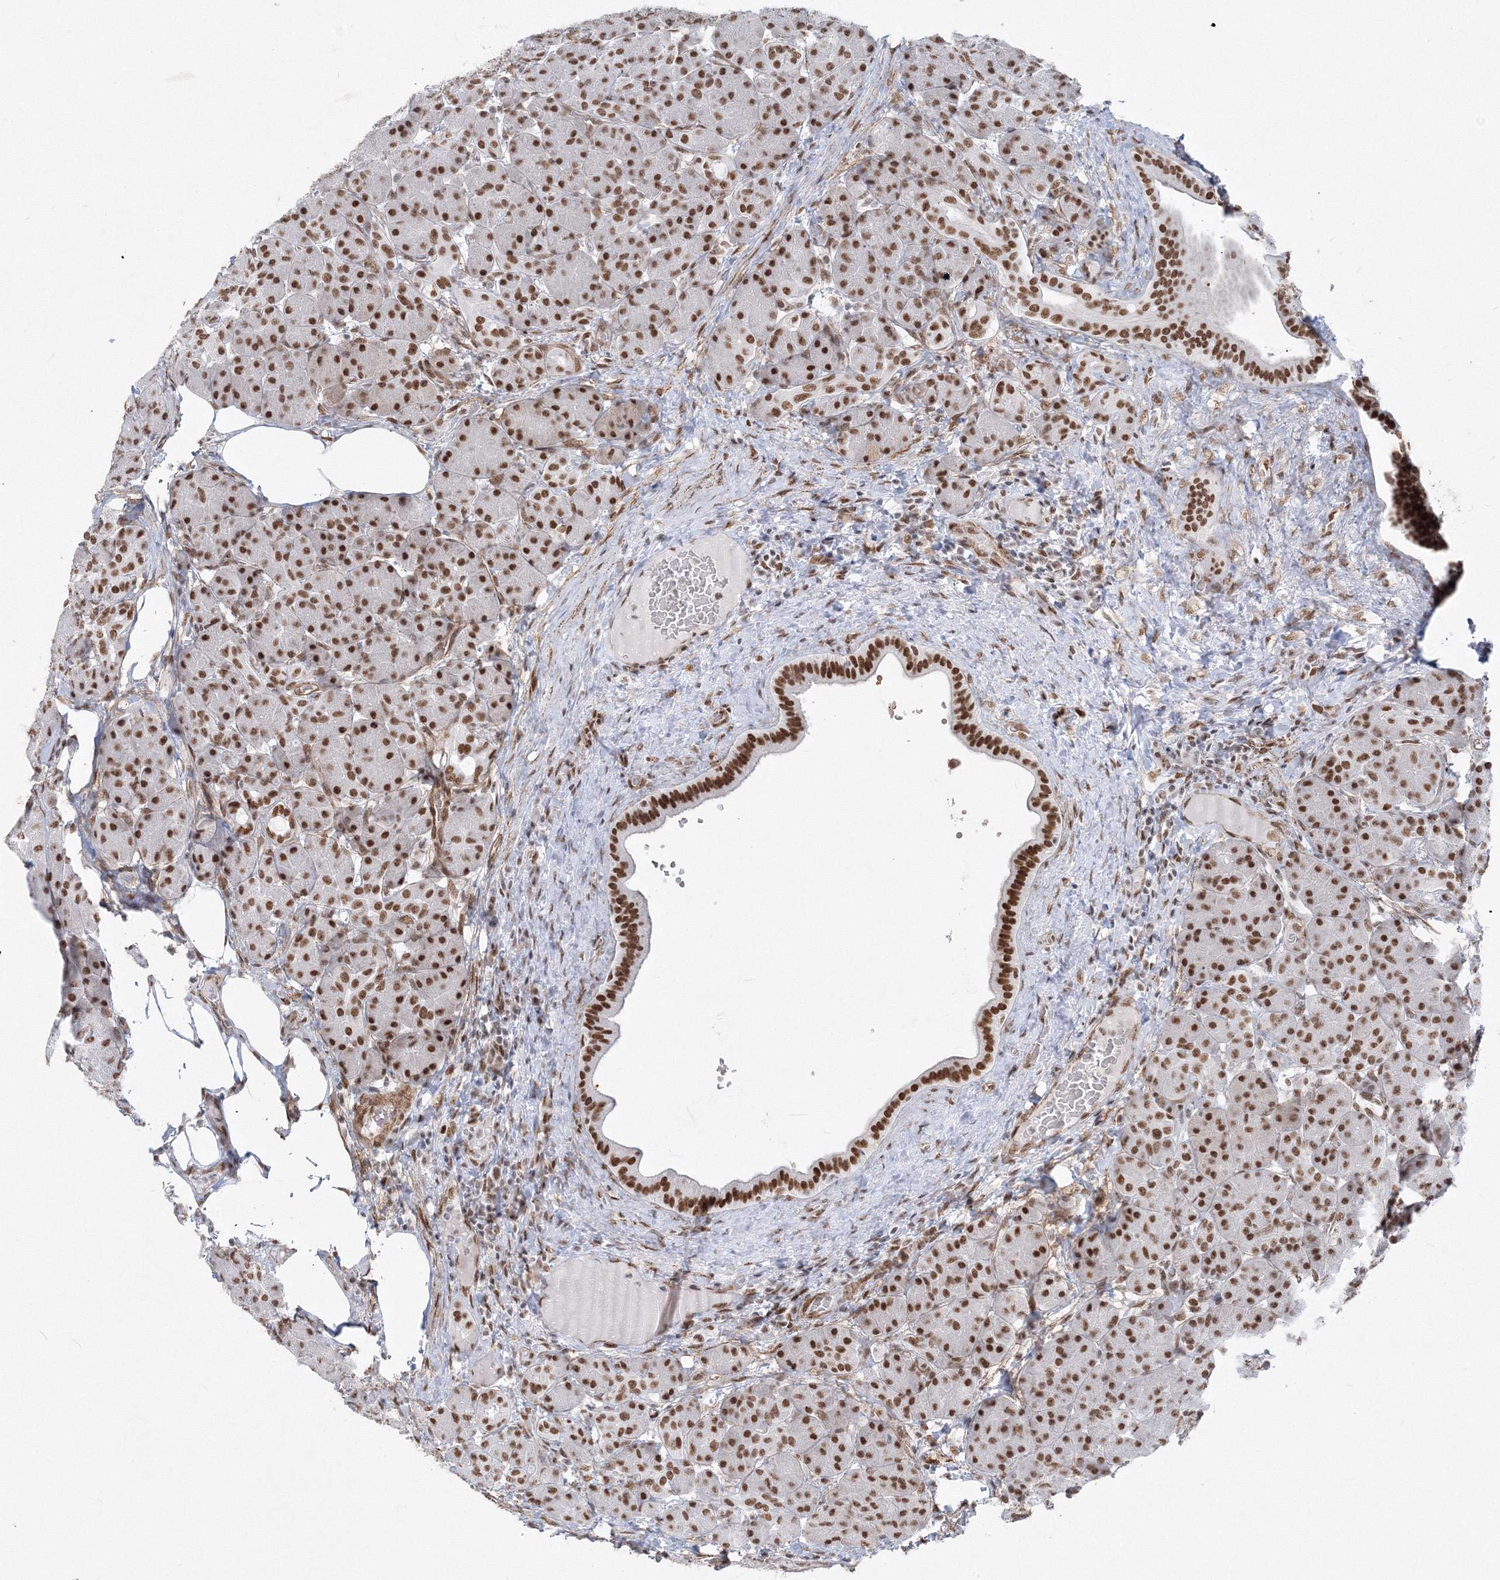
{"staining": {"intensity": "moderate", "quantity": ">75%", "location": "nuclear"}, "tissue": "pancreas", "cell_type": "Exocrine glandular cells", "image_type": "normal", "snomed": [{"axis": "morphology", "description": "Normal tissue, NOS"}, {"axis": "topography", "description": "Pancreas"}], "caption": "High-magnification brightfield microscopy of benign pancreas stained with DAB (3,3'-diaminobenzidine) (brown) and counterstained with hematoxylin (blue). exocrine glandular cells exhibit moderate nuclear expression is seen in about>75% of cells.", "gene": "ZNF638", "patient": {"sex": "male", "age": 63}}